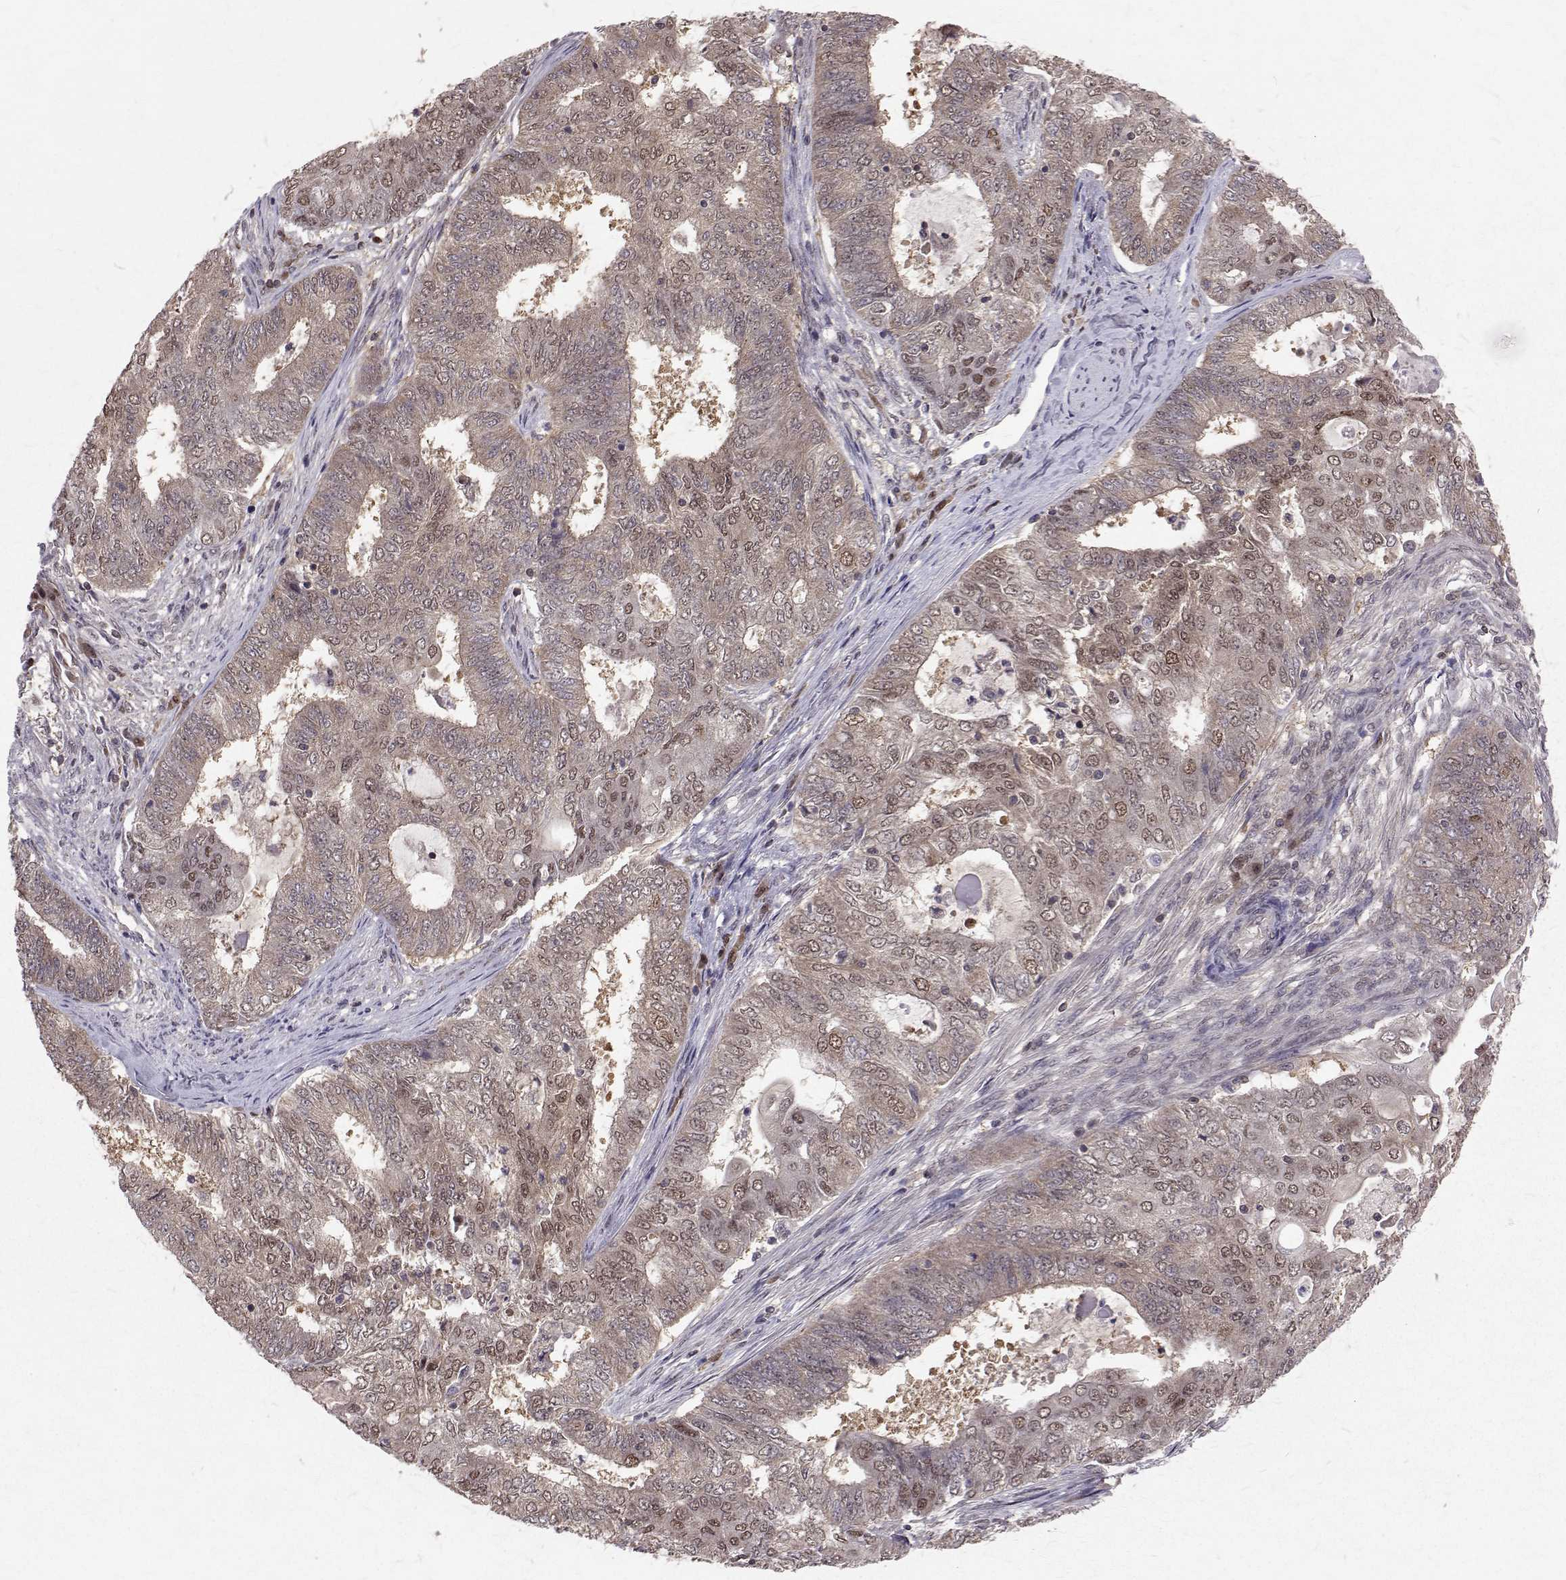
{"staining": {"intensity": "weak", "quantity": ">75%", "location": "cytoplasmic/membranous,nuclear"}, "tissue": "endometrial cancer", "cell_type": "Tumor cells", "image_type": "cancer", "snomed": [{"axis": "morphology", "description": "Adenocarcinoma, NOS"}, {"axis": "topography", "description": "Endometrium"}], "caption": "Immunohistochemistry (IHC) of endometrial adenocarcinoma demonstrates low levels of weak cytoplasmic/membranous and nuclear expression in about >75% of tumor cells.", "gene": "NIF3L1", "patient": {"sex": "female", "age": 62}}